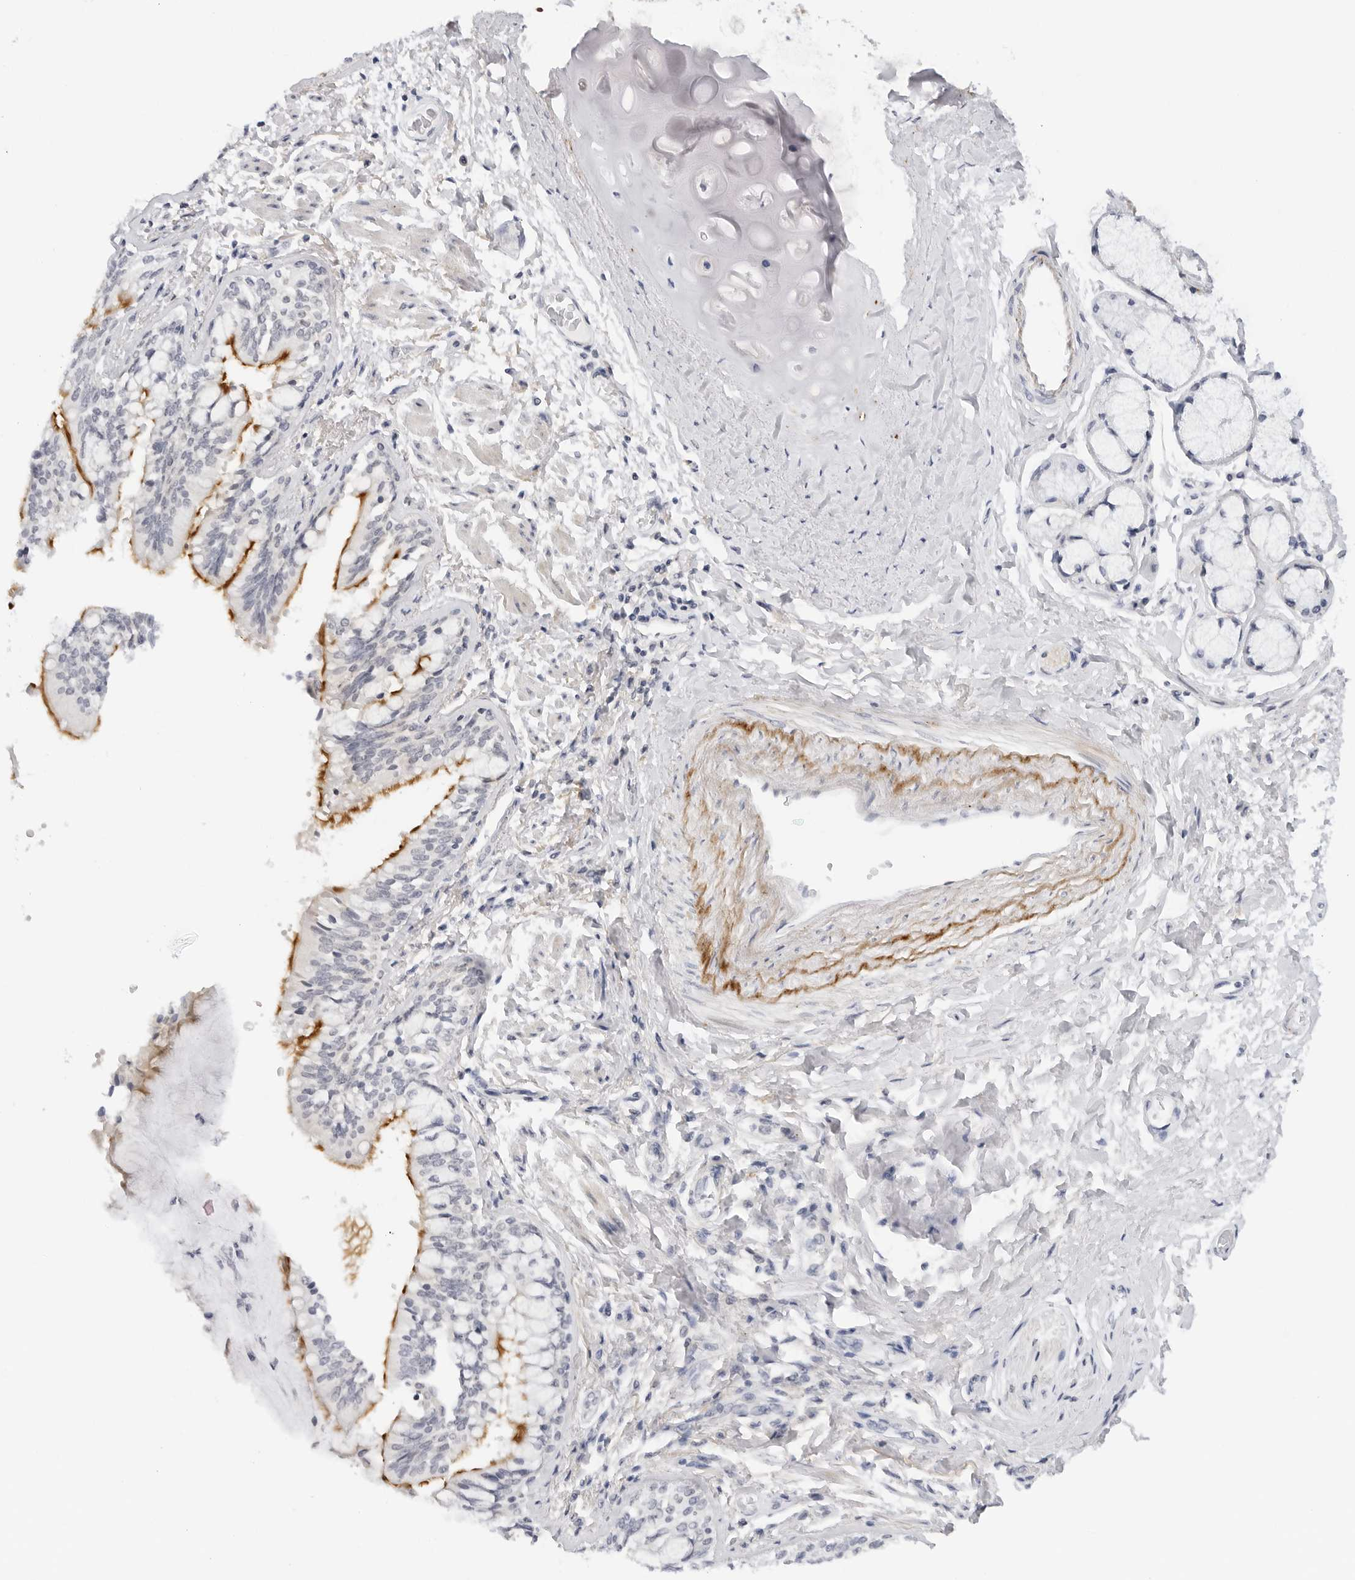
{"staining": {"intensity": "strong", "quantity": "25%-75%", "location": "cytoplasmic/membranous"}, "tissue": "bronchus", "cell_type": "Respiratory epithelial cells", "image_type": "normal", "snomed": [{"axis": "morphology", "description": "Normal tissue, NOS"}, {"axis": "morphology", "description": "Inflammation, NOS"}, {"axis": "topography", "description": "Lung"}], "caption": "Bronchus stained for a protein (brown) reveals strong cytoplasmic/membranous positive staining in approximately 25%-75% of respiratory epithelial cells.", "gene": "MAP2K5", "patient": {"sex": "female", "age": 46}}